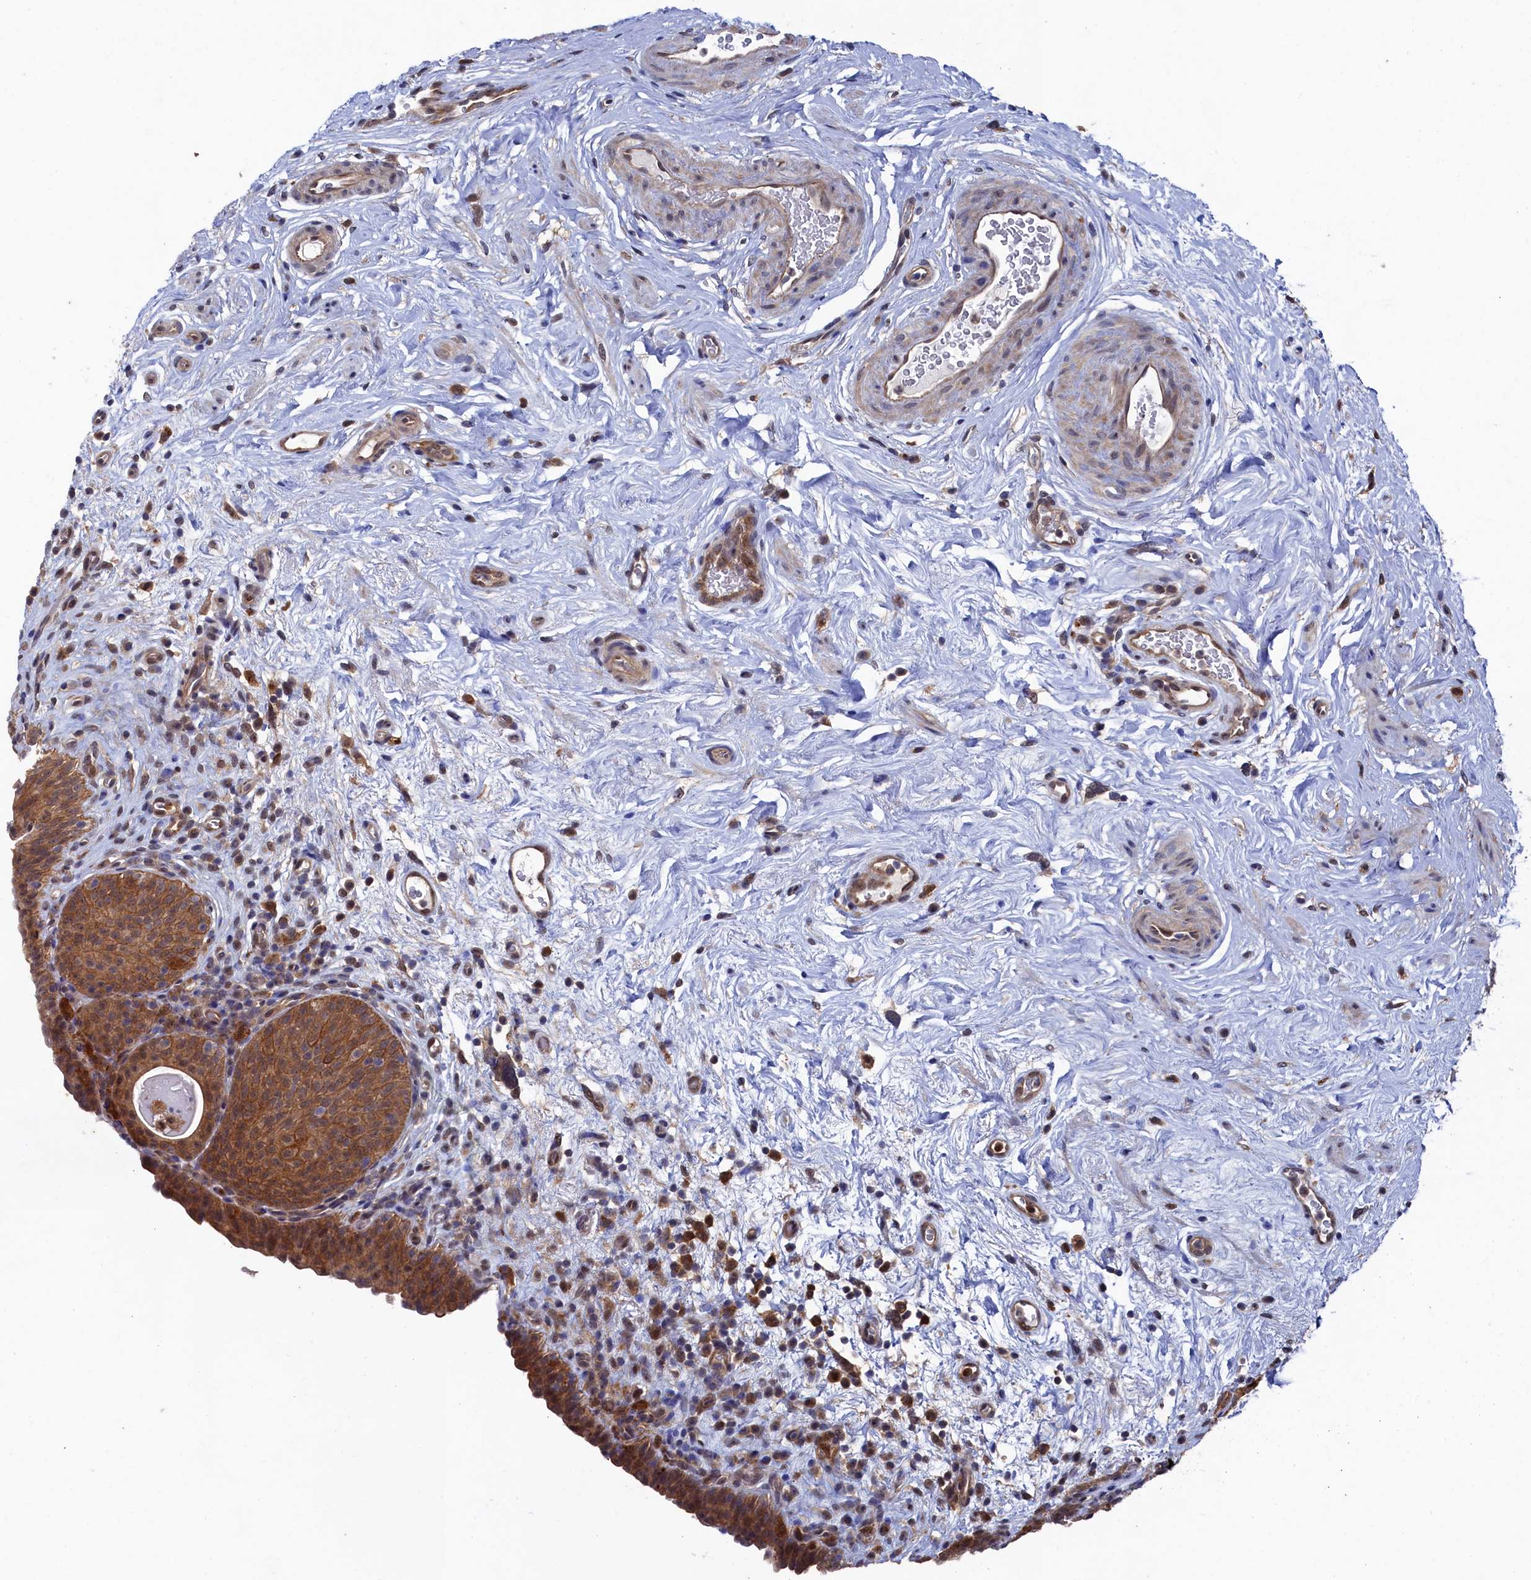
{"staining": {"intensity": "moderate", "quantity": ">75%", "location": "cytoplasmic/membranous"}, "tissue": "urinary bladder", "cell_type": "Urothelial cells", "image_type": "normal", "snomed": [{"axis": "morphology", "description": "Normal tissue, NOS"}, {"axis": "topography", "description": "Urinary bladder"}], "caption": "There is medium levels of moderate cytoplasmic/membranous staining in urothelial cells of benign urinary bladder, as demonstrated by immunohistochemical staining (brown color).", "gene": "RNH1", "patient": {"sex": "male", "age": 83}}